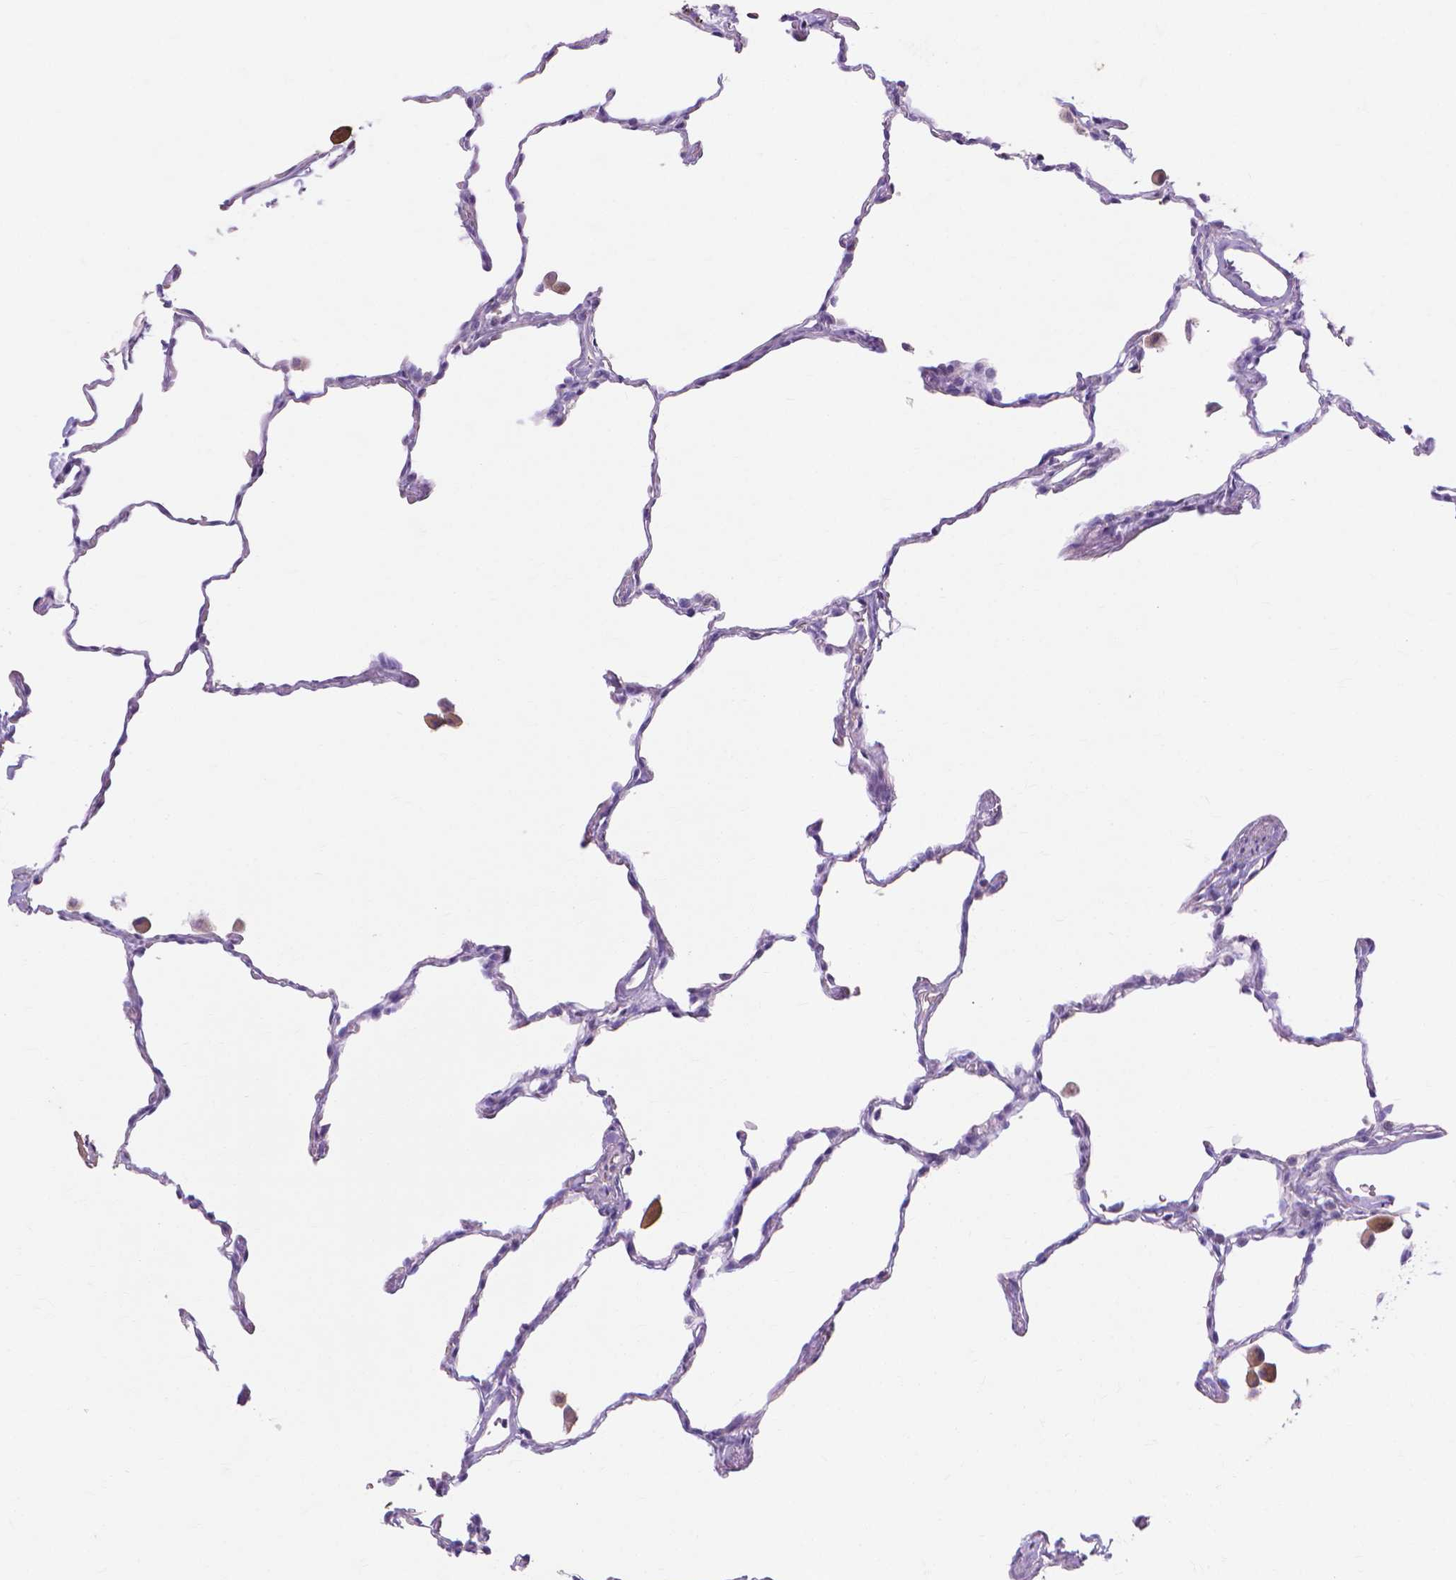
{"staining": {"intensity": "negative", "quantity": "none", "location": "none"}, "tissue": "lung", "cell_type": "Alveolar cells", "image_type": "normal", "snomed": [{"axis": "morphology", "description": "Normal tissue, NOS"}, {"axis": "topography", "description": "Lung"}], "caption": "A photomicrograph of lung stained for a protein demonstrates no brown staining in alveolar cells. (Stains: DAB (3,3'-diaminobenzidine) IHC with hematoxylin counter stain, Microscopy: brightfield microscopy at high magnification).", "gene": "MMP11", "patient": {"sex": "female", "age": 47}}